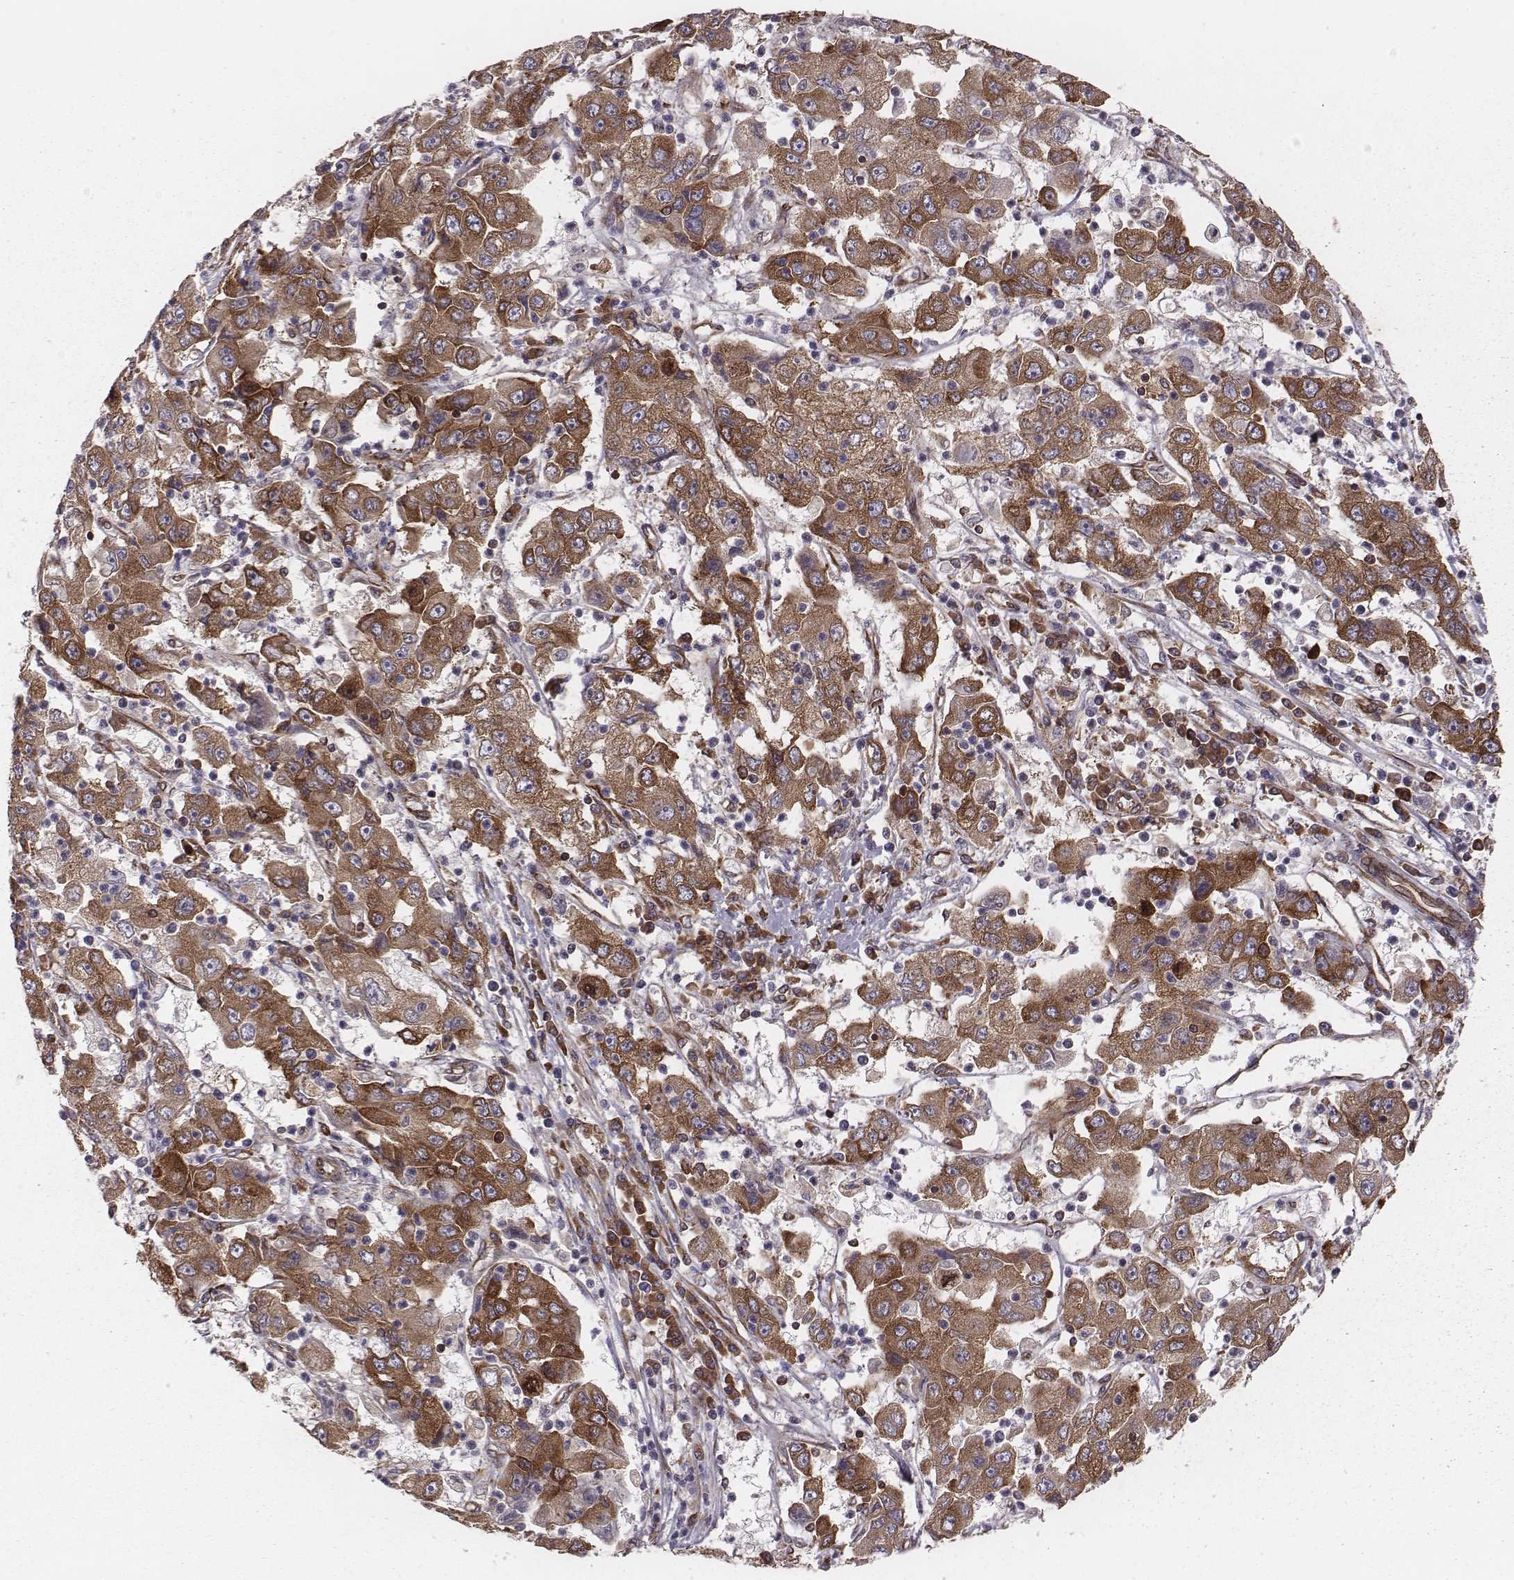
{"staining": {"intensity": "moderate", "quantity": ">75%", "location": "cytoplasmic/membranous"}, "tissue": "cervical cancer", "cell_type": "Tumor cells", "image_type": "cancer", "snomed": [{"axis": "morphology", "description": "Squamous cell carcinoma, NOS"}, {"axis": "topography", "description": "Cervix"}], "caption": "DAB immunohistochemical staining of cervical cancer (squamous cell carcinoma) reveals moderate cytoplasmic/membranous protein staining in approximately >75% of tumor cells.", "gene": "TXLNA", "patient": {"sex": "female", "age": 36}}